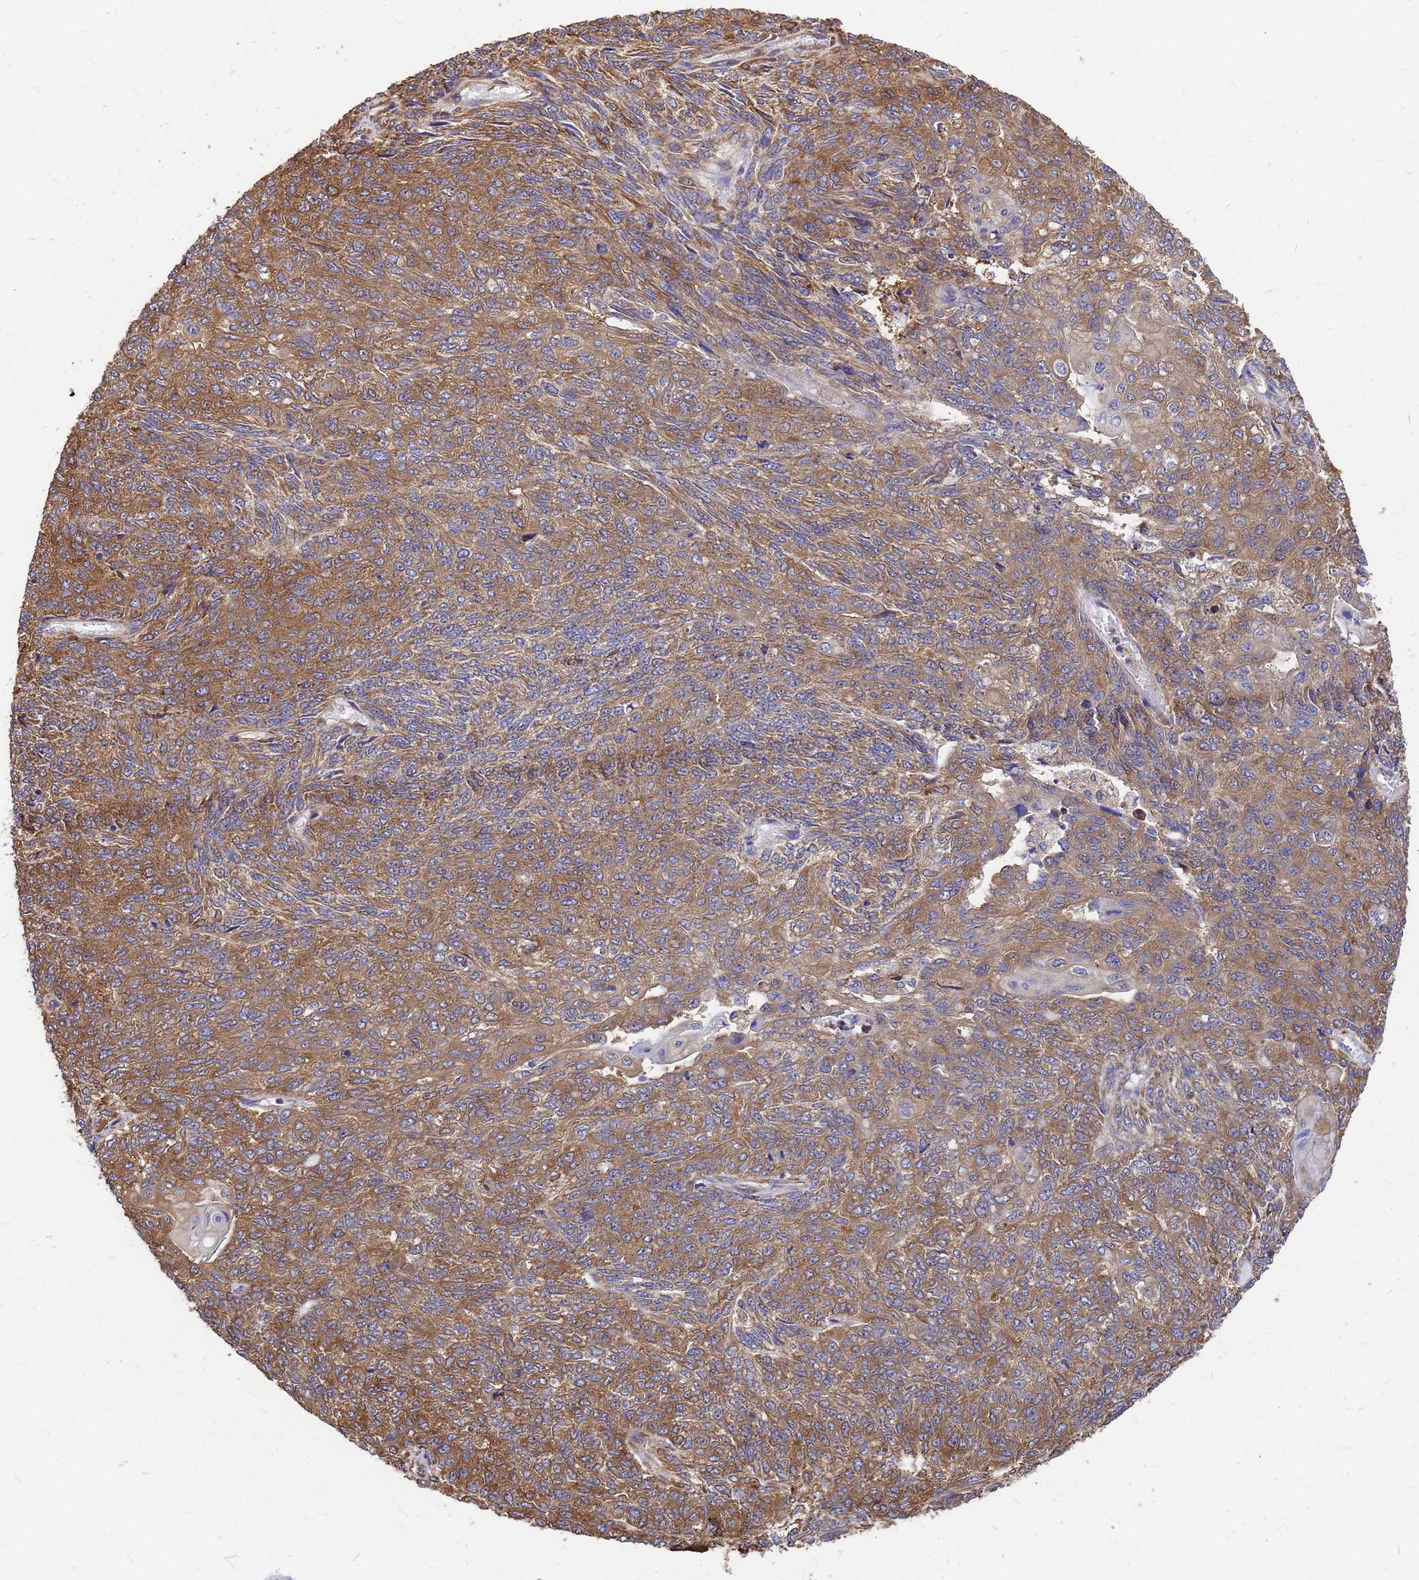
{"staining": {"intensity": "moderate", "quantity": ">75%", "location": "cytoplasmic/membranous"}, "tissue": "endometrial cancer", "cell_type": "Tumor cells", "image_type": "cancer", "snomed": [{"axis": "morphology", "description": "Adenocarcinoma, NOS"}, {"axis": "topography", "description": "Endometrium"}], "caption": "Human endometrial cancer stained with a protein marker exhibits moderate staining in tumor cells.", "gene": "GID4", "patient": {"sex": "female", "age": 32}}